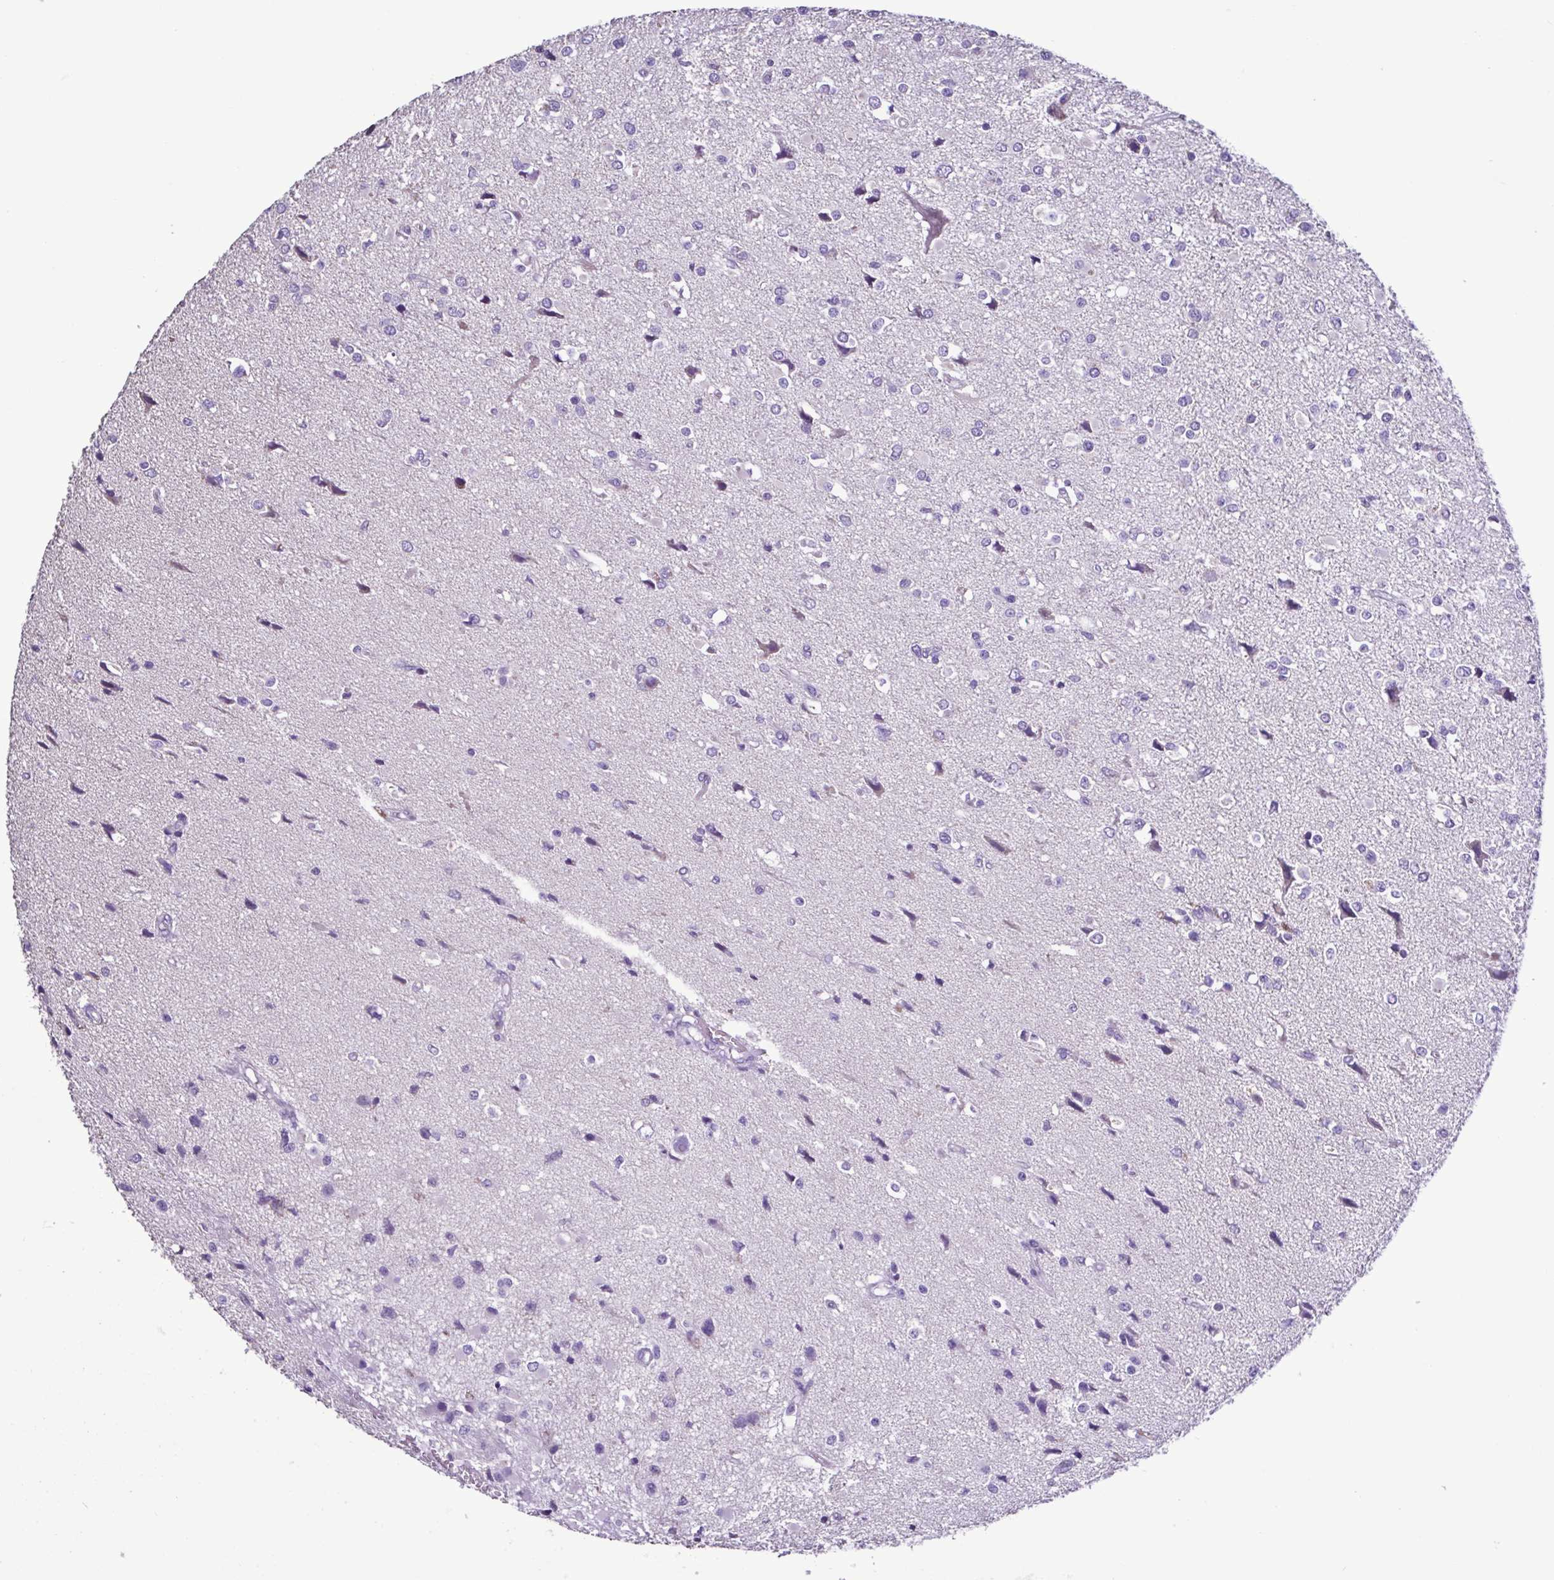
{"staining": {"intensity": "negative", "quantity": "none", "location": "none"}, "tissue": "glioma", "cell_type": "Tumor cells", "image_type": "cancer", "snomed": [{"axis": "morphology", "description": "Glioma, malignant, High grade"}, {"axis": "topography", "description": "Brain"}], "caption": "DAB (3,3'-diaminobenzidine) immunohistochemical staining of glioma exhibits no significant expression in tumor cells. Nuclei are stained in blue.", "gene": "PLA2G4E", "patient": {"sex": "male", "age": 54}}